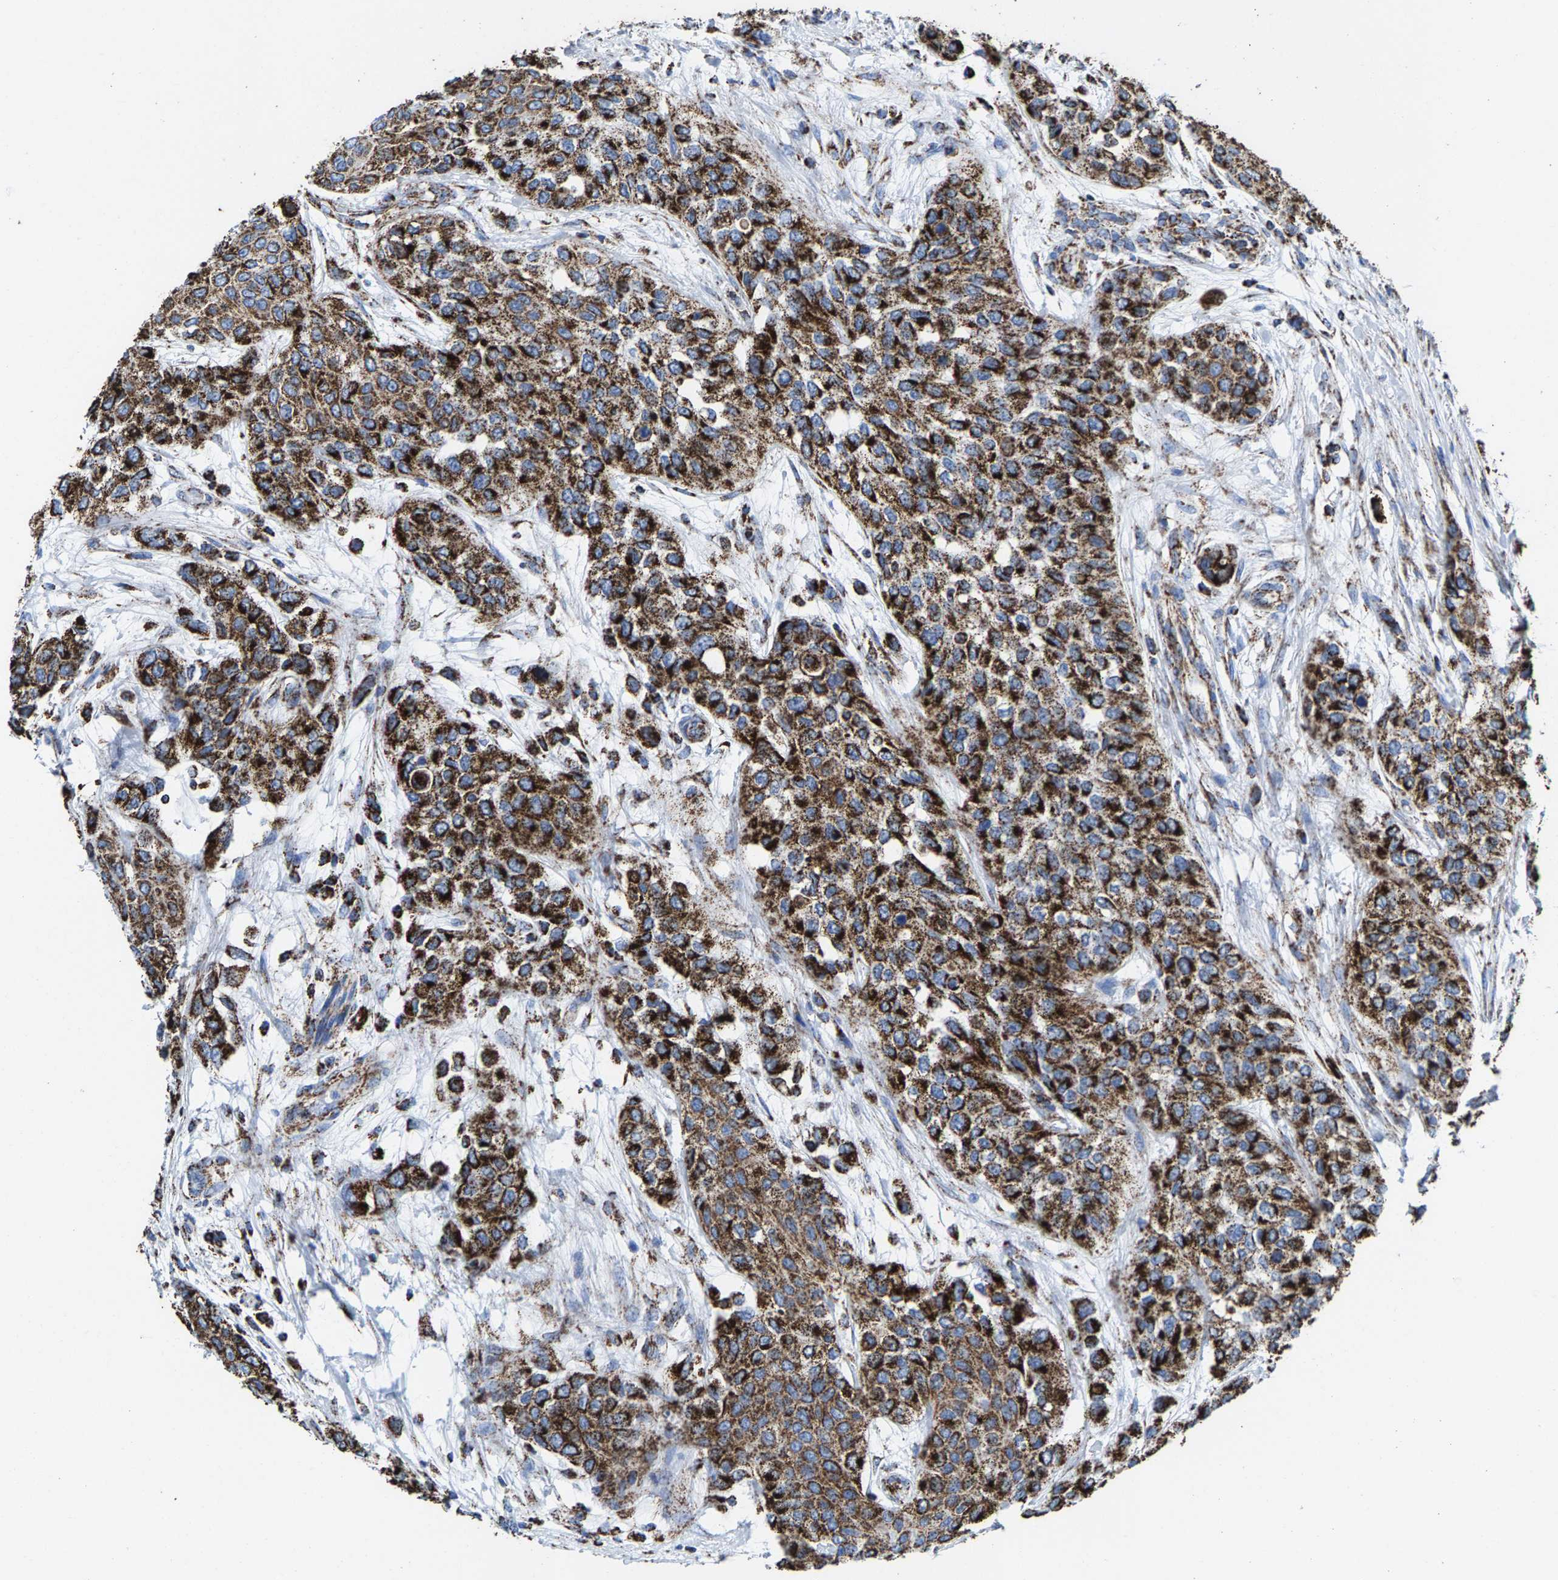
{"staining": {"intensity": "strong", "quantity": ">75%", "location": "cytoplasmic/membranous"}, "tissue": "urothelial cancer", "cell_type": "Tumor cells", "image_type": "cancer", "snomed": [{"axis": "morphology", "description": "Urothelial carcinoma, High grade"}, {"axis": "topography", "description": "Urinary bladder"}], "caption": "Tumor cells exhibit strong cytoplasmic/membranous expression in about >75% of cells in urothelial cancer. (Stains: DAB (3,3'-diaminobenzidine) in brown, nuclei in blue, Microscopy: brightfield microscopy at high magnification).", "gene": "ECHS1", "patient": {"sex": "female", "age": 56}}